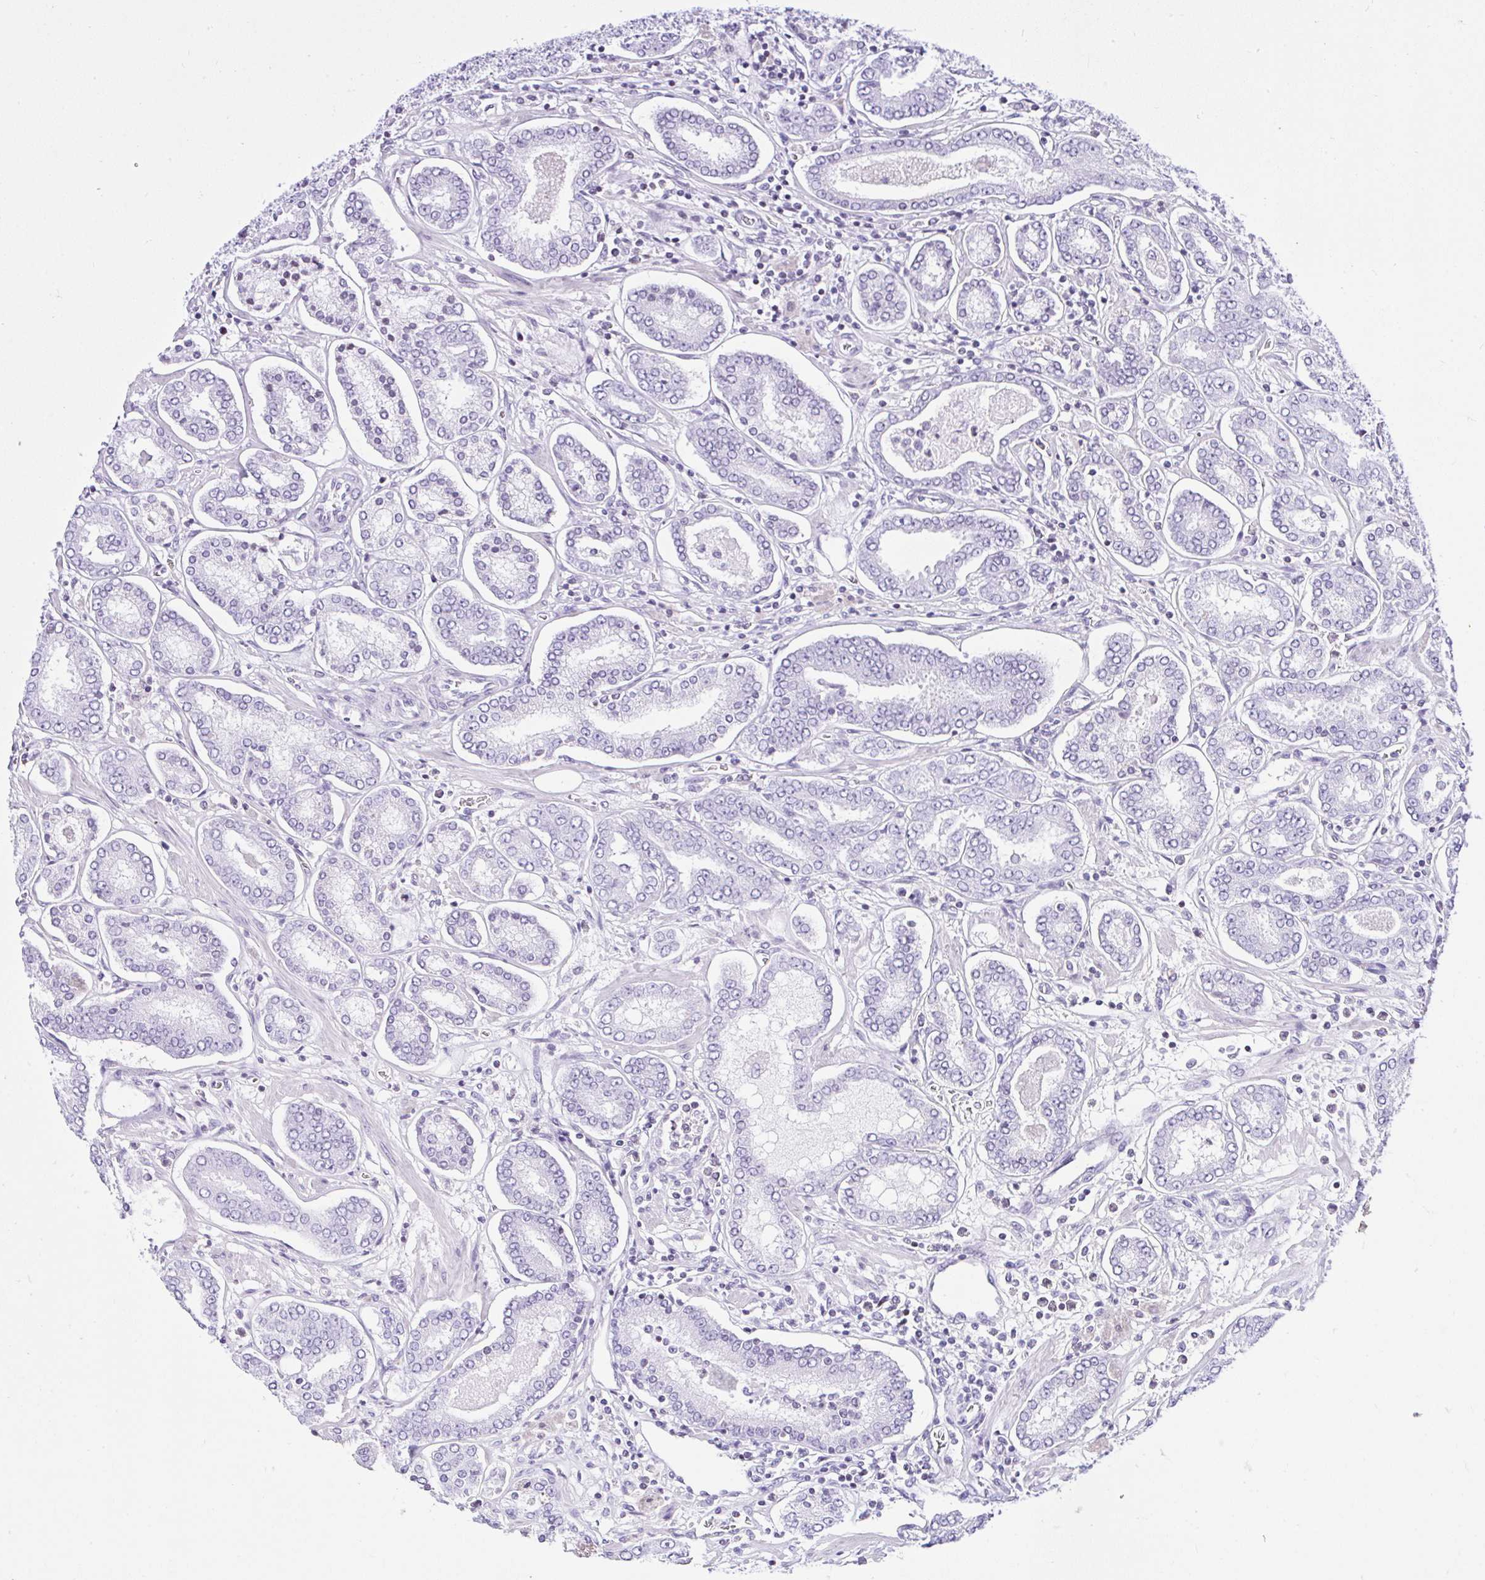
{"staining": {"intensity": "negative", "quantity": "none", "location": "none"}, "tissue": "prostate cancer", "cell_type": "Tumor cells", "image_type": "cancer", "snomed": [{"axis": "morphology", "description": "Adenocarcinoma, High grade"}, {"axis": "topography", "description": "Prostate"}], "caption": "The histopathology image demonstrates no significant positivity in tumor cells of prostate cancer (high-grade adenocarcinoma). Brightfield microscopy of IHC stained with DAB (brown) and hematoxylin (blue), captured at high magnification.", "gene": "KRT27", "patient": {"sex": "male", "age": 72}}